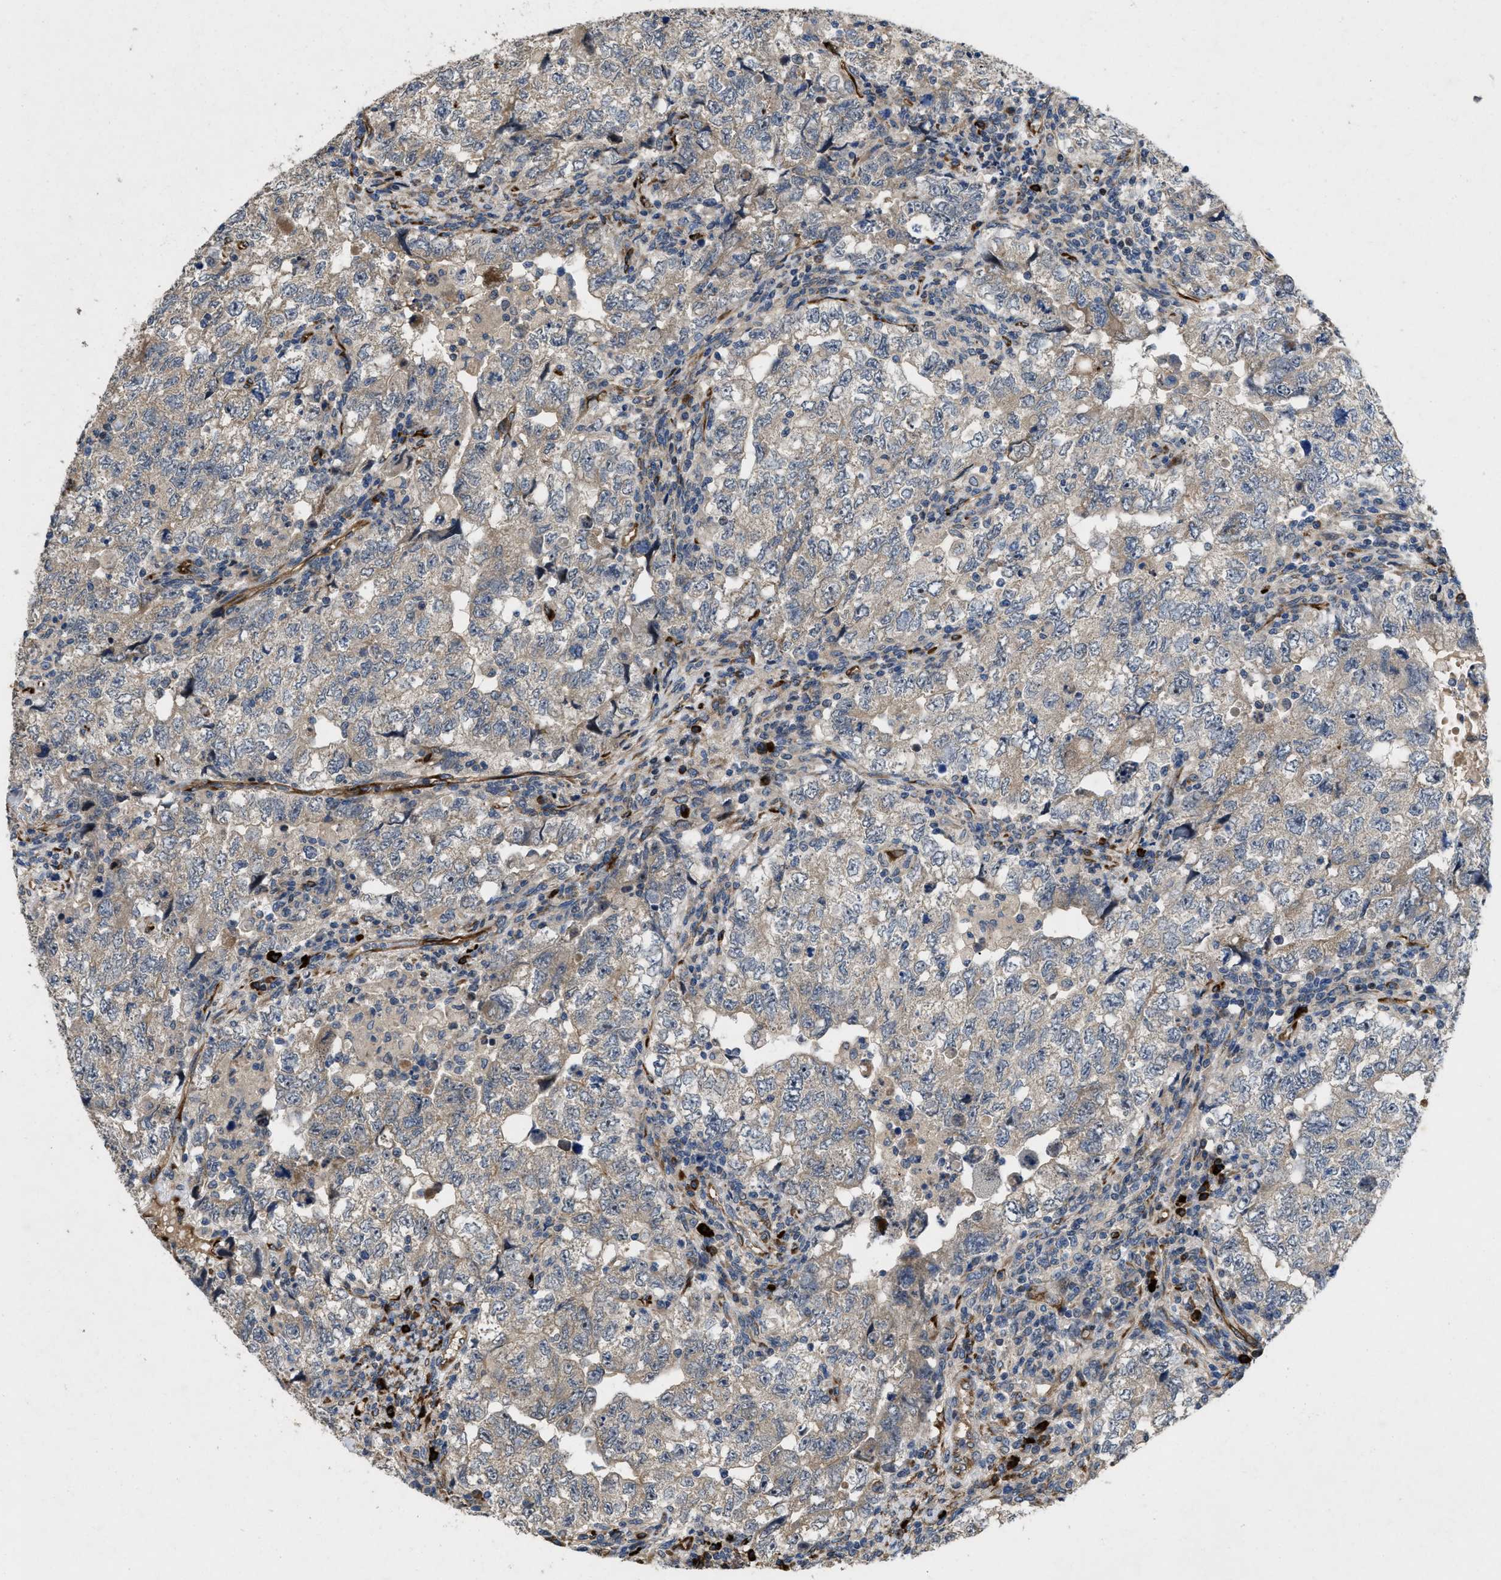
{"staining": {"intensity": "weak", "quantity": "<25%", "location": "cytoplasmic/membranous"}, "tissue": "testis cancer", "cell_type": "Tumor cells", "image_type": "cancer", "snomed": [{"axis": "morphology", "description": "Seminoma, NOS"}, {"axis": "topography", "description": "Testis"}], "caption": "This is an immunohistochemistry (IHC) micrograph of testis cancer. There is no positivity in tumor cells.", "gene": "HSPA12B", "patient": {"sex": "male", "age": 22}}